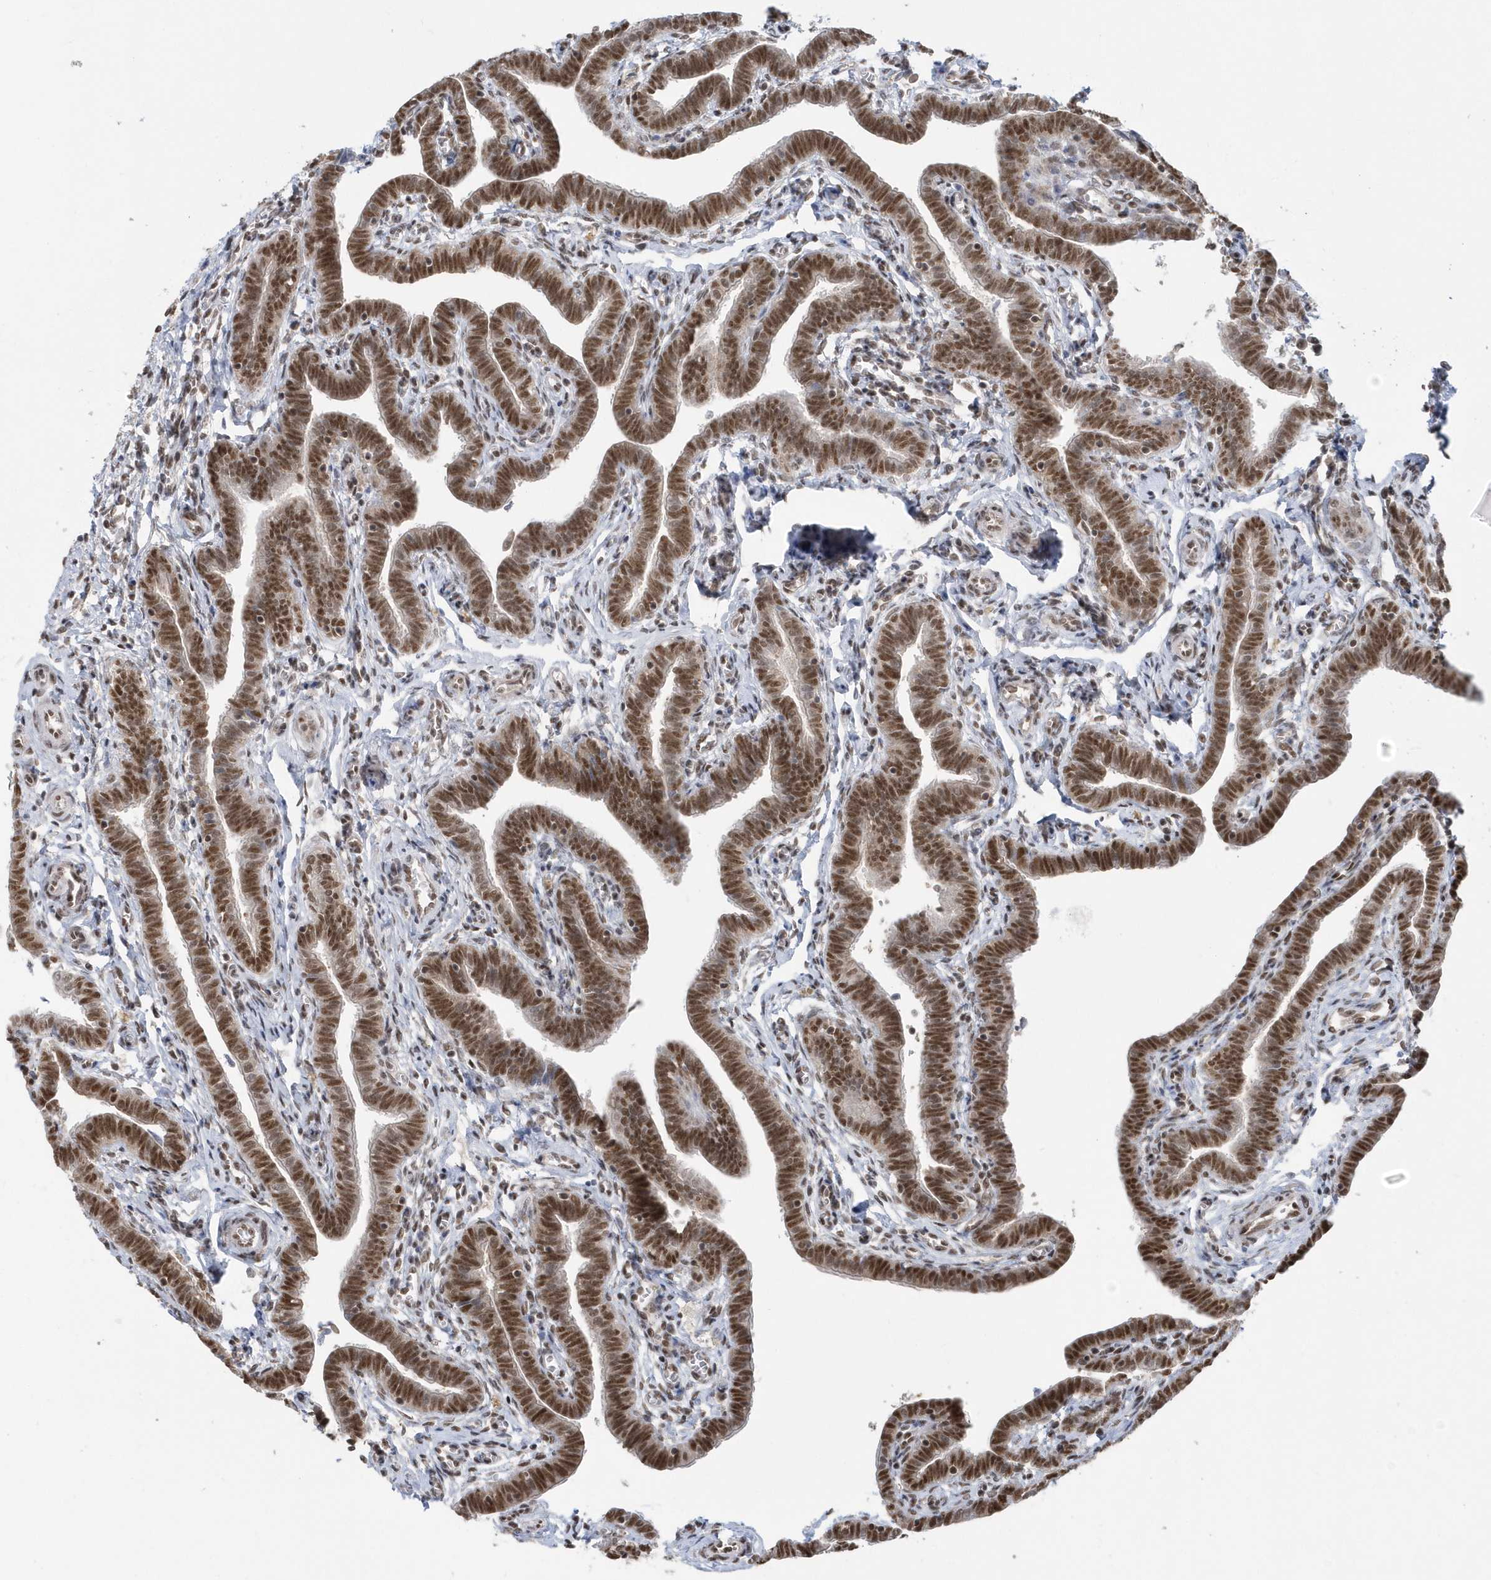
{"staining": {"intensity": "strong", "quantity": ">75%", "location": "nuclear"}, "tissue": "fallopian tube", "cell_type": "Glandular cells", "image_type": "normal", "snomed": [{"axis": "morphology", "description": "Normal tissue, NOS"}, {"axis": "topography", "description": "Fallopian tube"}], "caption": "Immunohistochemistry (IHC) photomicrograph of benign fallopian tube stained for a protein (brown), which reveals high levels of strong nuclear positivity in approximately >75% of glandular cells.", "gene": "SEPHS1", "patient": {"sex": "female", "age": 36}}